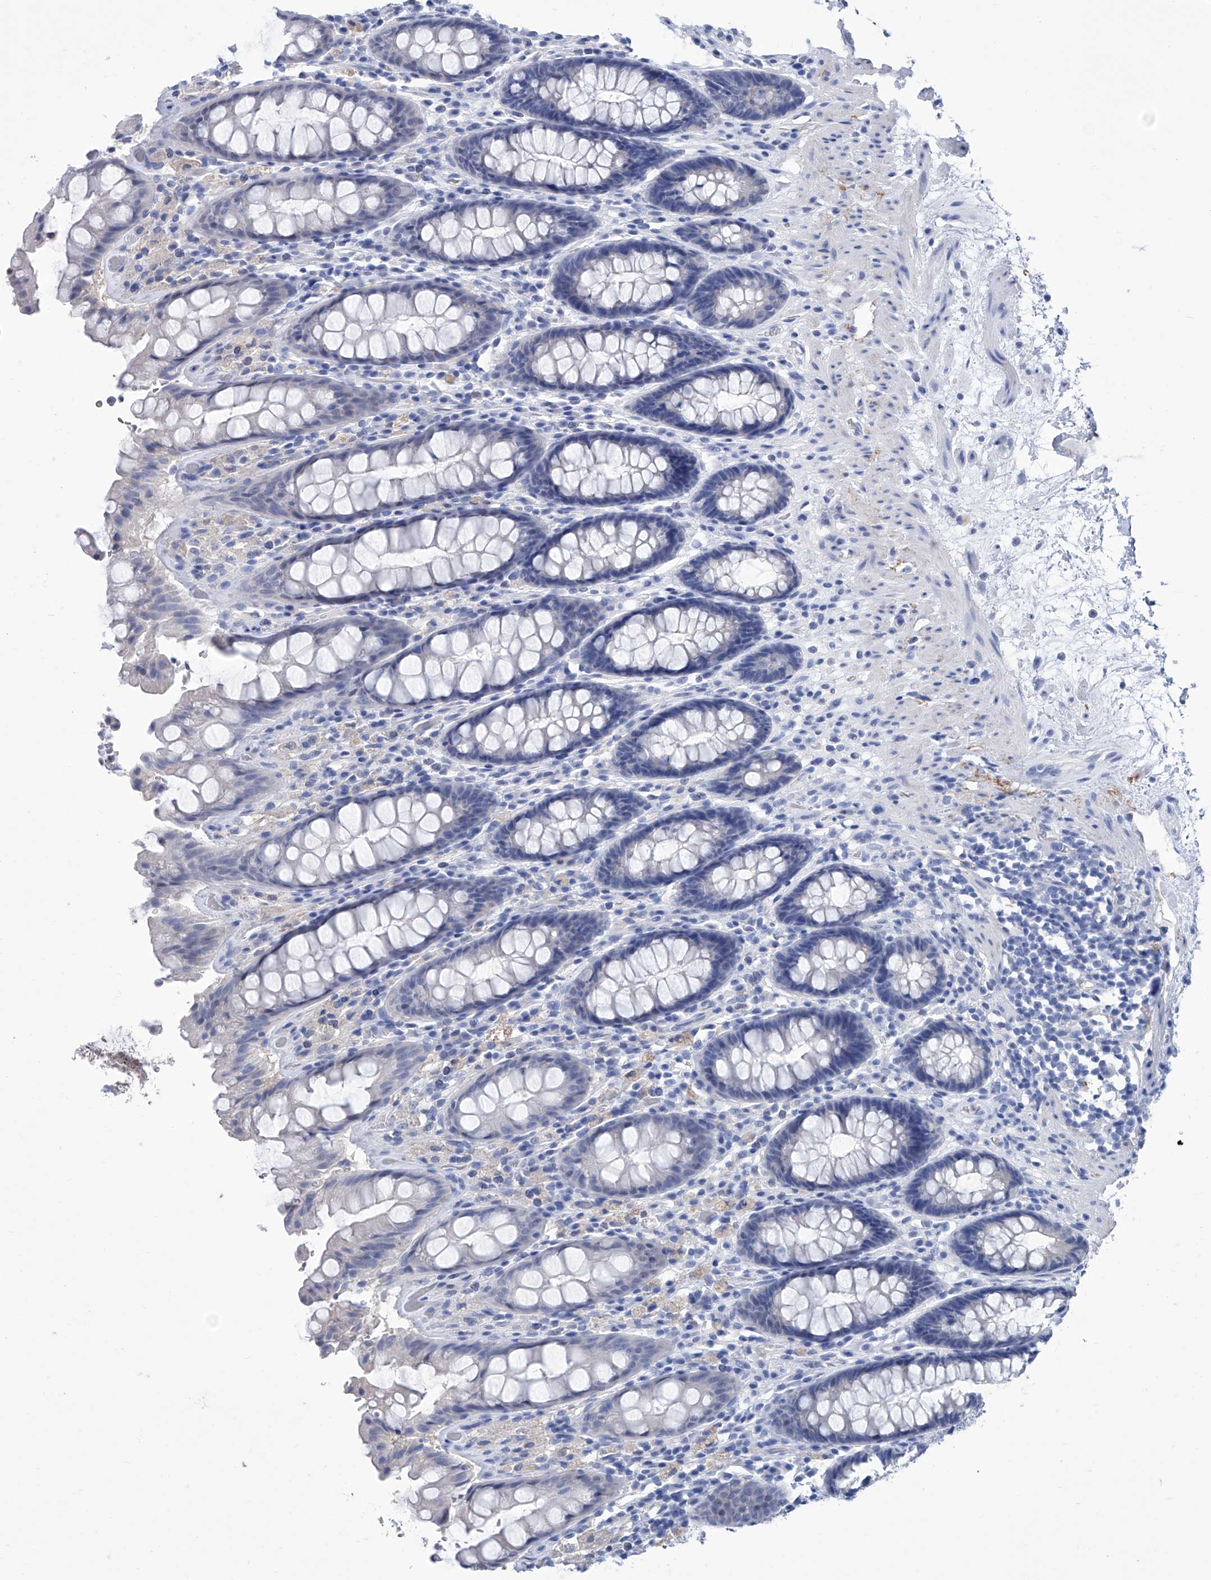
{"staining": {"intensity": "negative", "quantity": "none", "location": "none"}, "tissue": "rectum", "cell_type": "Glandular cells", "image_type": "normal", "snomed": [{"axis": "morphology", "description": "Normal tissue, NOS"}, {"axis": "topography", "description": "Rectum"}], "caption": "This image is of unremarkable rectum stained with immunohistochemistry to label a protein in brown with the nuclei are counter-stained blue. There is no staining in glandular cells.", "gene": "SMS", "patient": {"sex": "male", "age": 64}}